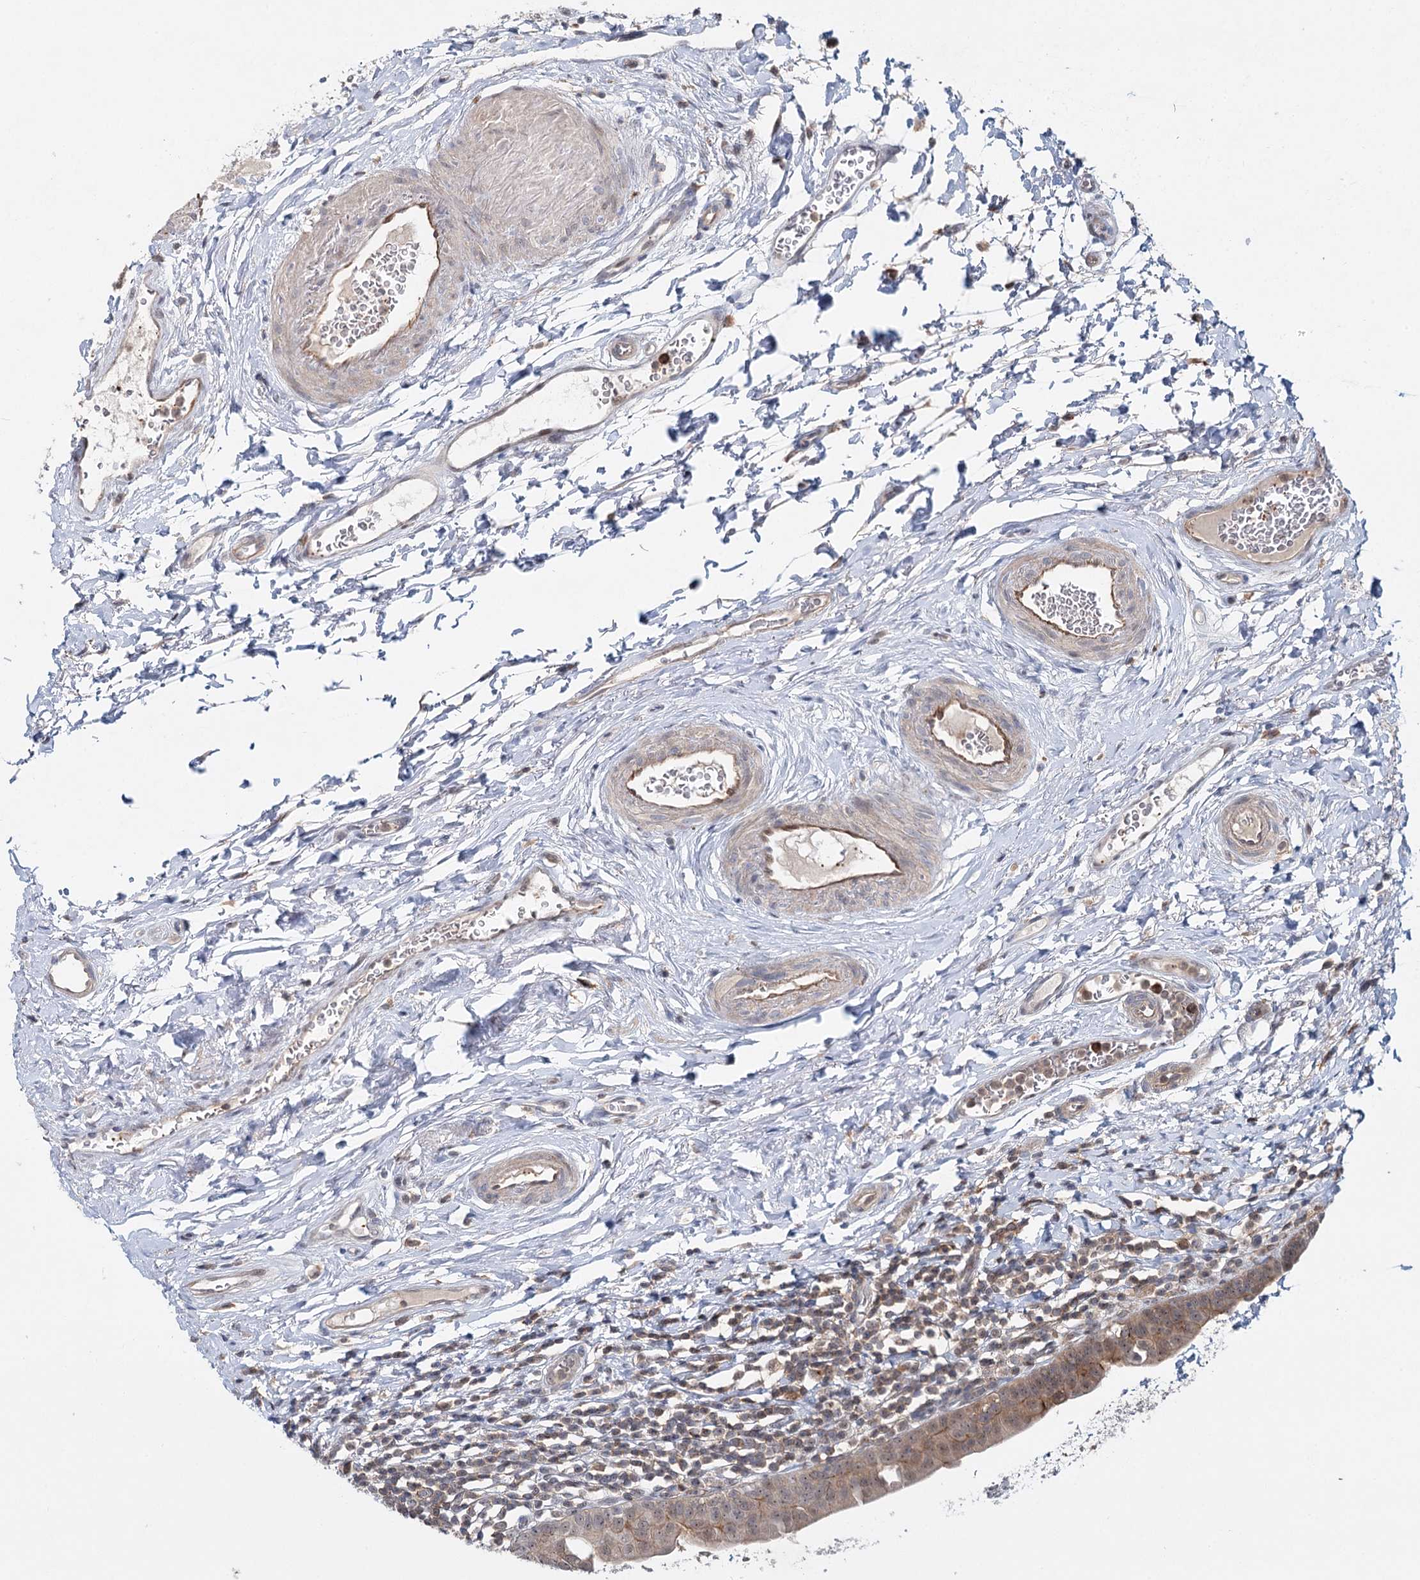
{"staining": {"intensity": "moderate", "quantity": ">75%", "location": "cytoplasmic/membranous,nuclear"}, "tissue": "urinary bladder", "cell_type": "Urothelial cells", "image_type": "normal", "snomed": [{"axis": "morphology", "description": "Normal tissue, NOS"}, {"axis": "topography", "description": "Urinary bladder"}], "caption": "Urinary bladder stained with DAB immunohistochemistry exhibits medium levels of moderate cytoplasmic/membranous,nuclear positivity in approximately >75% of urothelial cells.", "gene": "WDR44", "patient": {"sex": "male", "age": 83}}